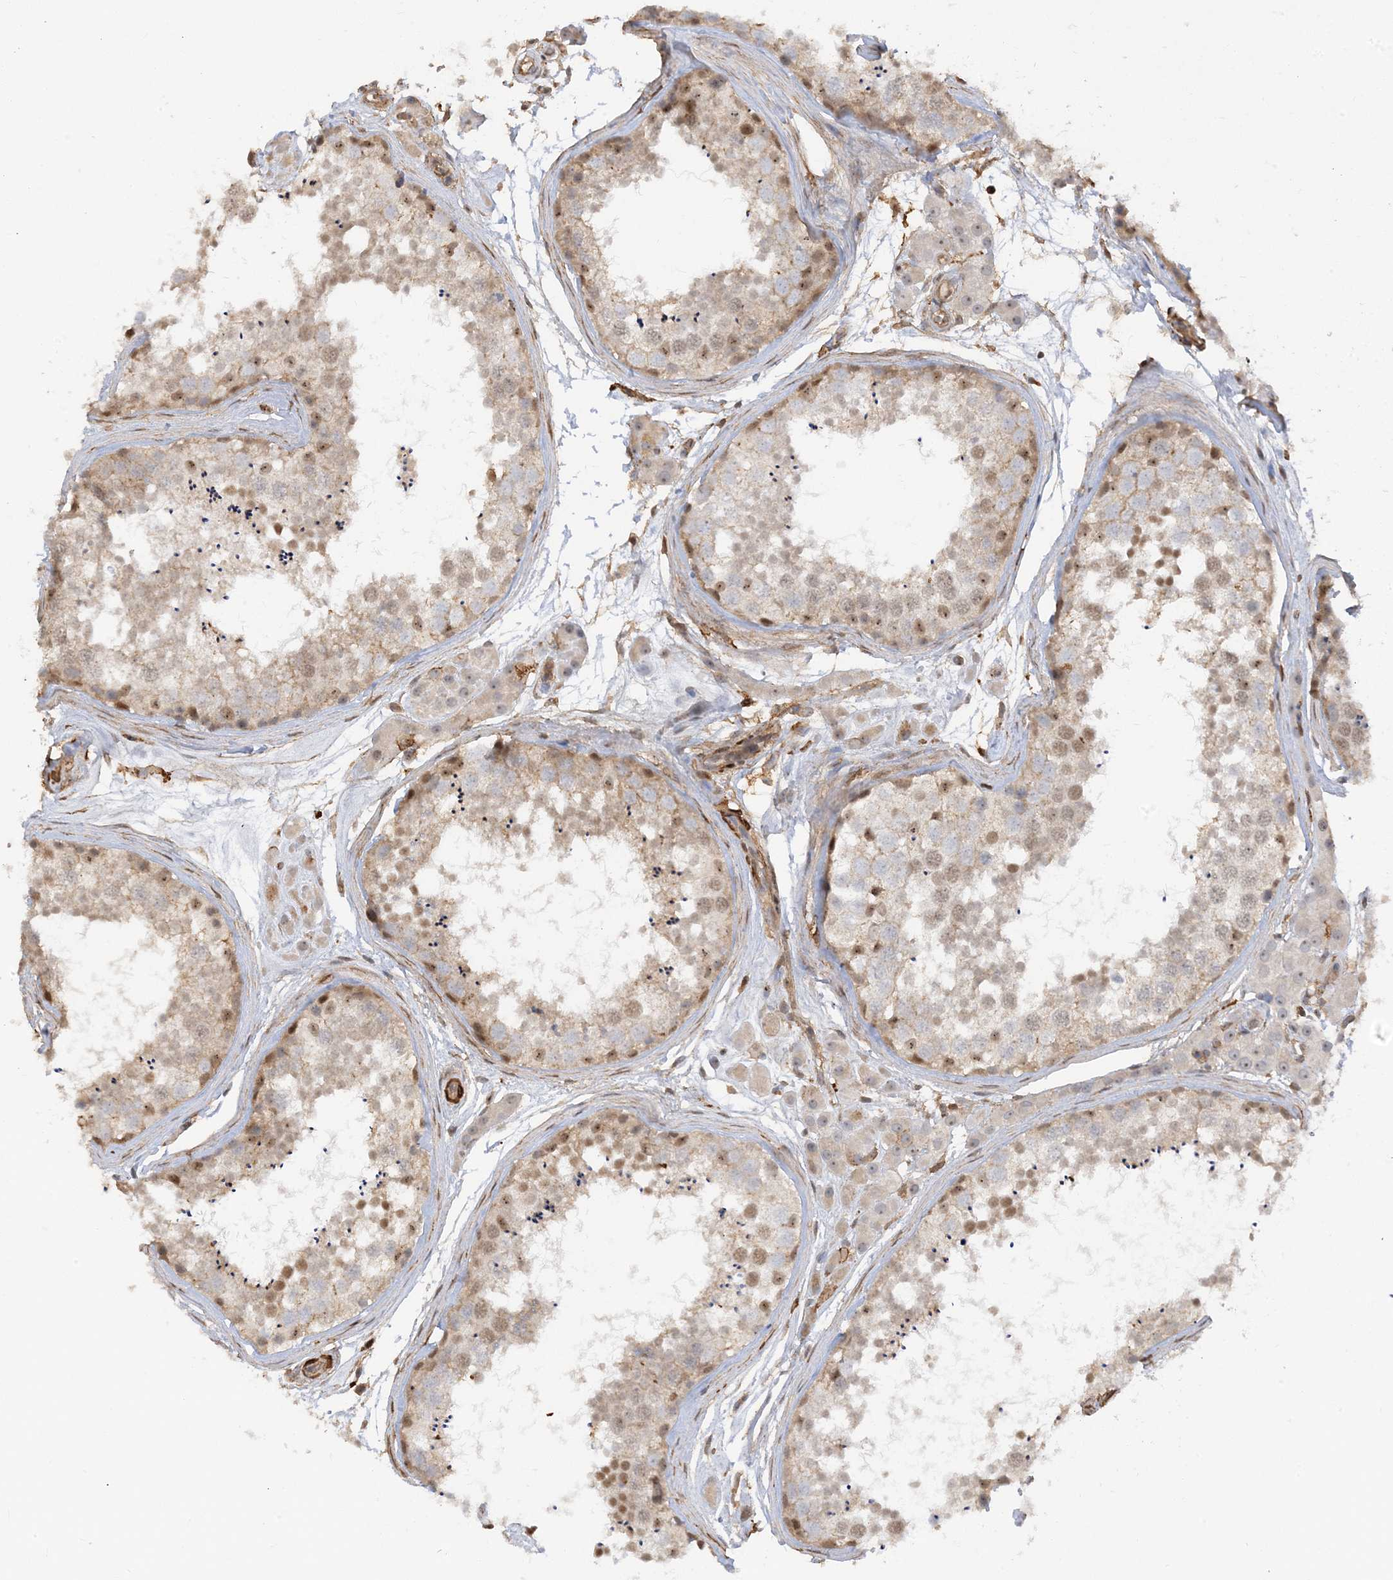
{"staining": {"intensity": "moderate", "quantity": "25%-75%", "location": "nuclear"}, "tissue": "testis", "cell_type": "Cells in seminiferous ducts", "image_type": "normal", "snomed": [{"axis": "morphology", "description": "Normal tissue, NOS"}, {"axis": "topography", "description": "Testis"}], "caption": "Testis stained with DAB immunohistochemistry displays medium levels of moderate nuclear expression in about 25%-75% of cells in seminiferous ducts. The protein of interest is shown in brown color, while the nuclei are stained blue.", "gene": "PHACTR2", "patient": {"sex": "male", "age": 56}}